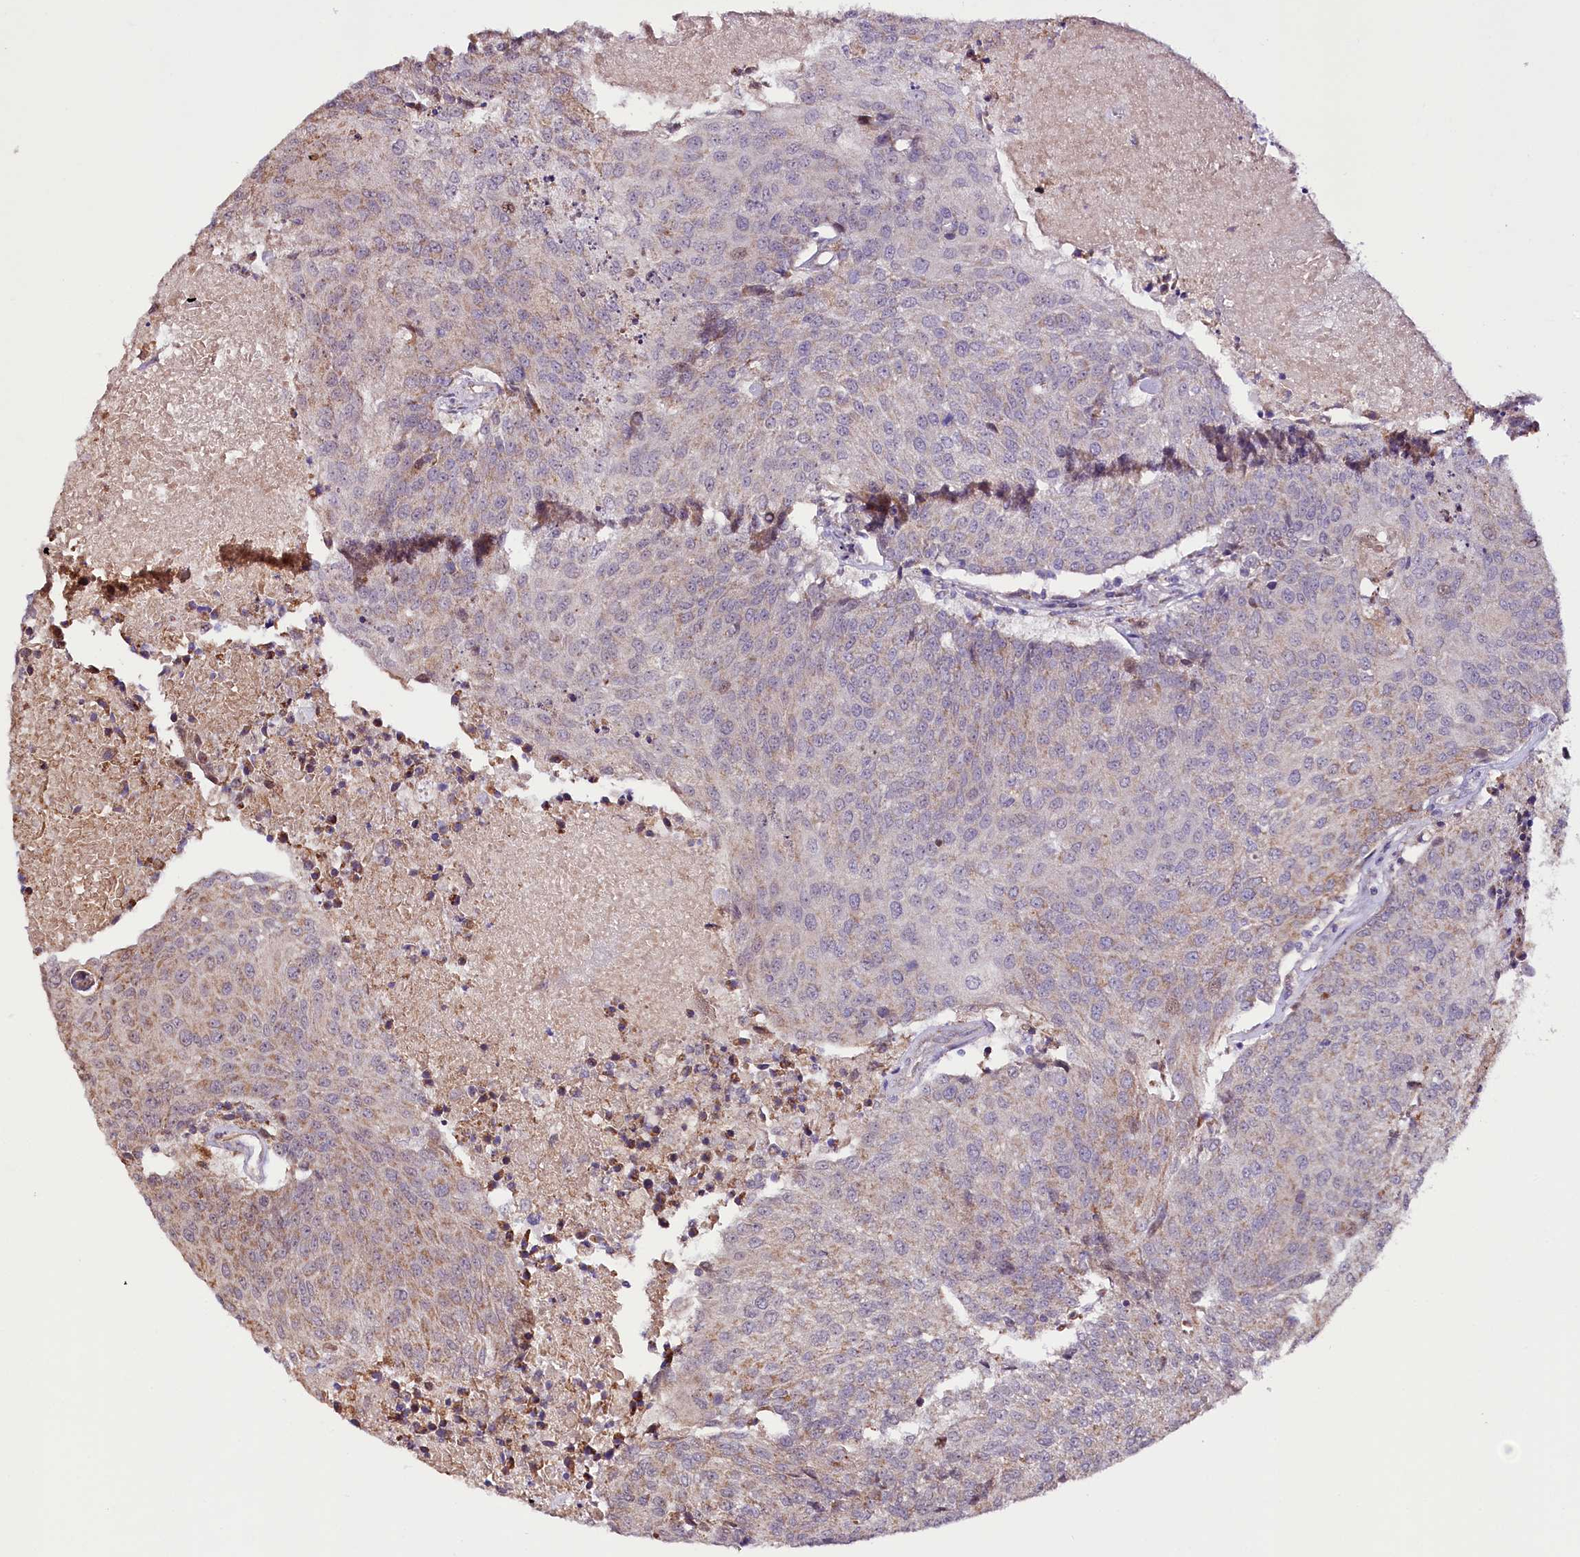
{"staining": {"intensity": "moderate", "quantity": "<25%", "location": "cytoplasmic/membranous"}, "tissue": "urothelial cancer", "cell_type": "Tumor cells", "image_type": "cancer", "snomed": [{"axis": "morphology", "description": "Urothelial carcinoma, High grade"}, {"axis": "topography", "description": "Urinary bladder"}], "caption": "About <25% of tumor cells in urothelial cancer display moderate cytoplasmic/membranous protein staining as visualized by brown immunohistochemical staining.", "gene": "ST7", "patient": {"sex": "female", "age": 85}}